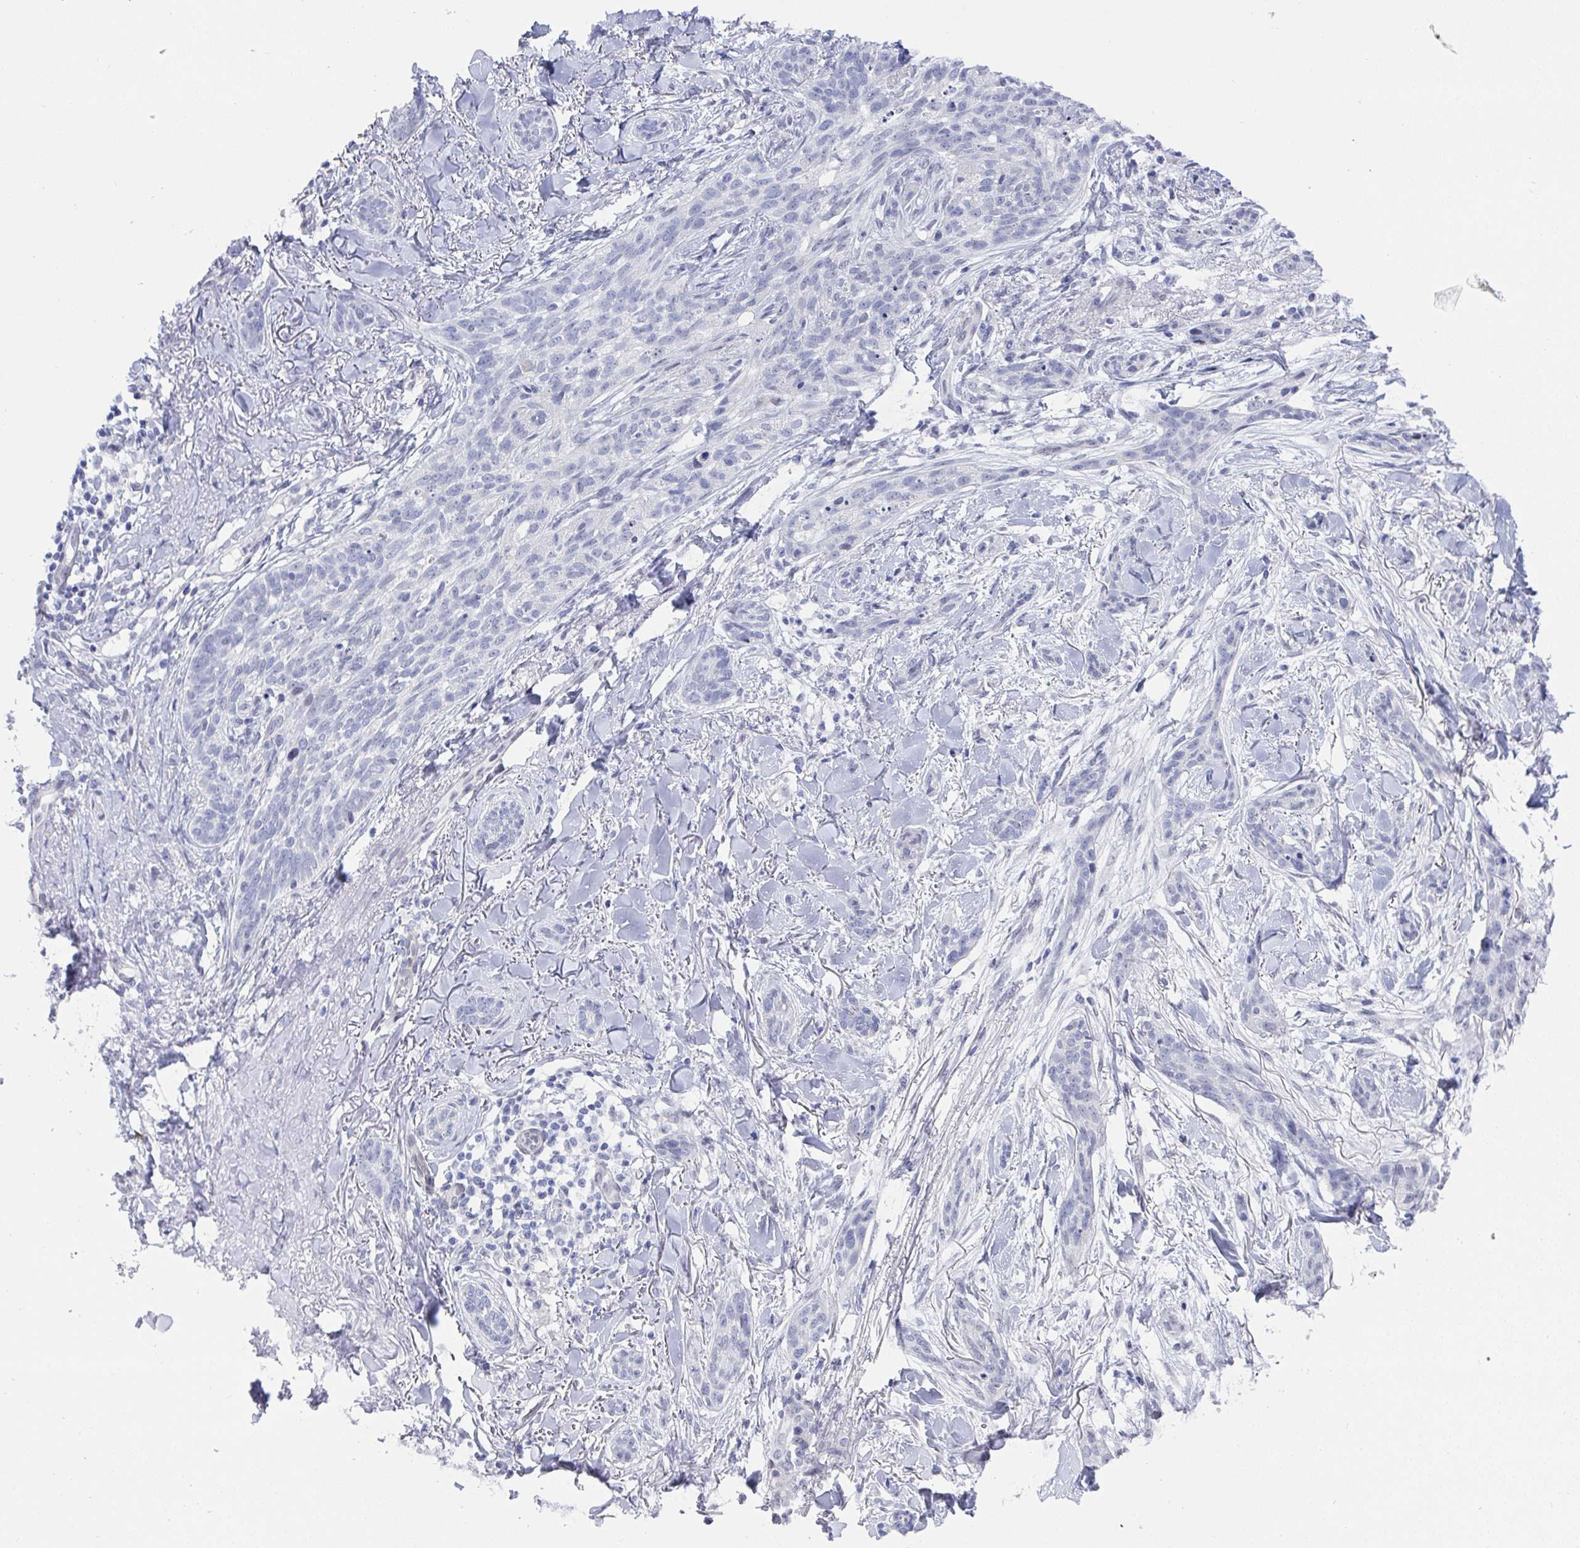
{"staining": {"intensity": "negative", "quantity": "none", "location": "none"}, "tissue": "skin cancer", "cell_type": "Tumor cells", "image_type": "cancer", "snomed": [{"axis": "morphology", "description": "Basal cell carcinoma"}, {"axis": "topography", "description": "Skin"}], "caption": "This is an IHC micrograph of human skin cancer. There is no expression in tumor cells.", "gene": "MFSD4A", "patient": {"sex": "male", "age": 52}}